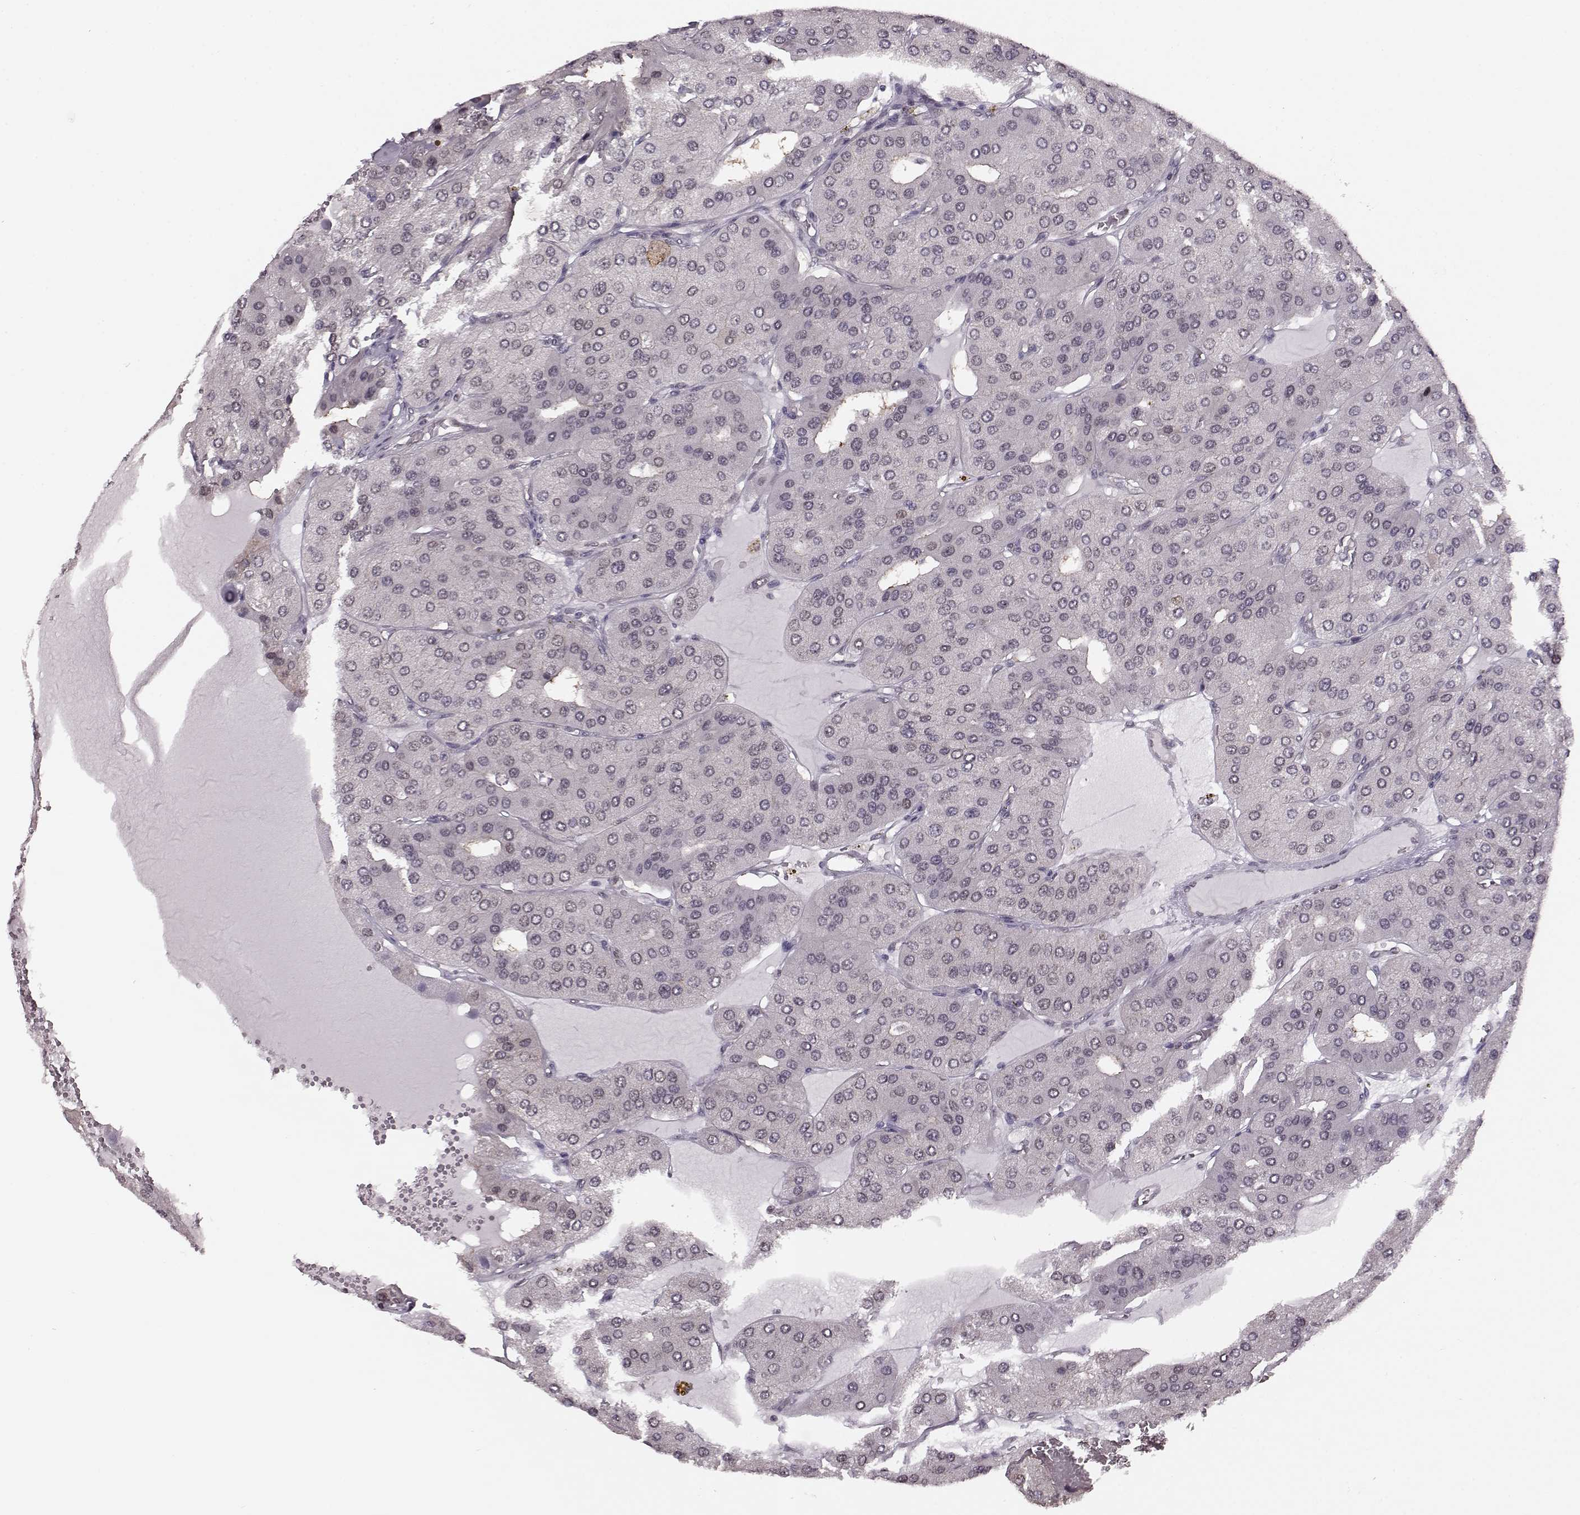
{"staining": {"intensity": "negative", "quantity": "none", "location": "none"}, "tissue": "parathyroid gland", "cell_type": "Glandular cells", "image_type": "normal", "snomed": [{"axis": "morphology", "description": "Normal tissue, NOS"}, {"axis": "morphology", "description": "Adenoma, NOS"}, {"axis": "topography", "description": "Parathyroid gland"}], "caption": "This histopathology image is of normal parathyroid gland stained with IHC to label a protein in brown with the nuclei are counter-stained blue. There is no staining in glandular cells.", "gene": "KLF6", "patient": {"sex": "female", "age": 86}}